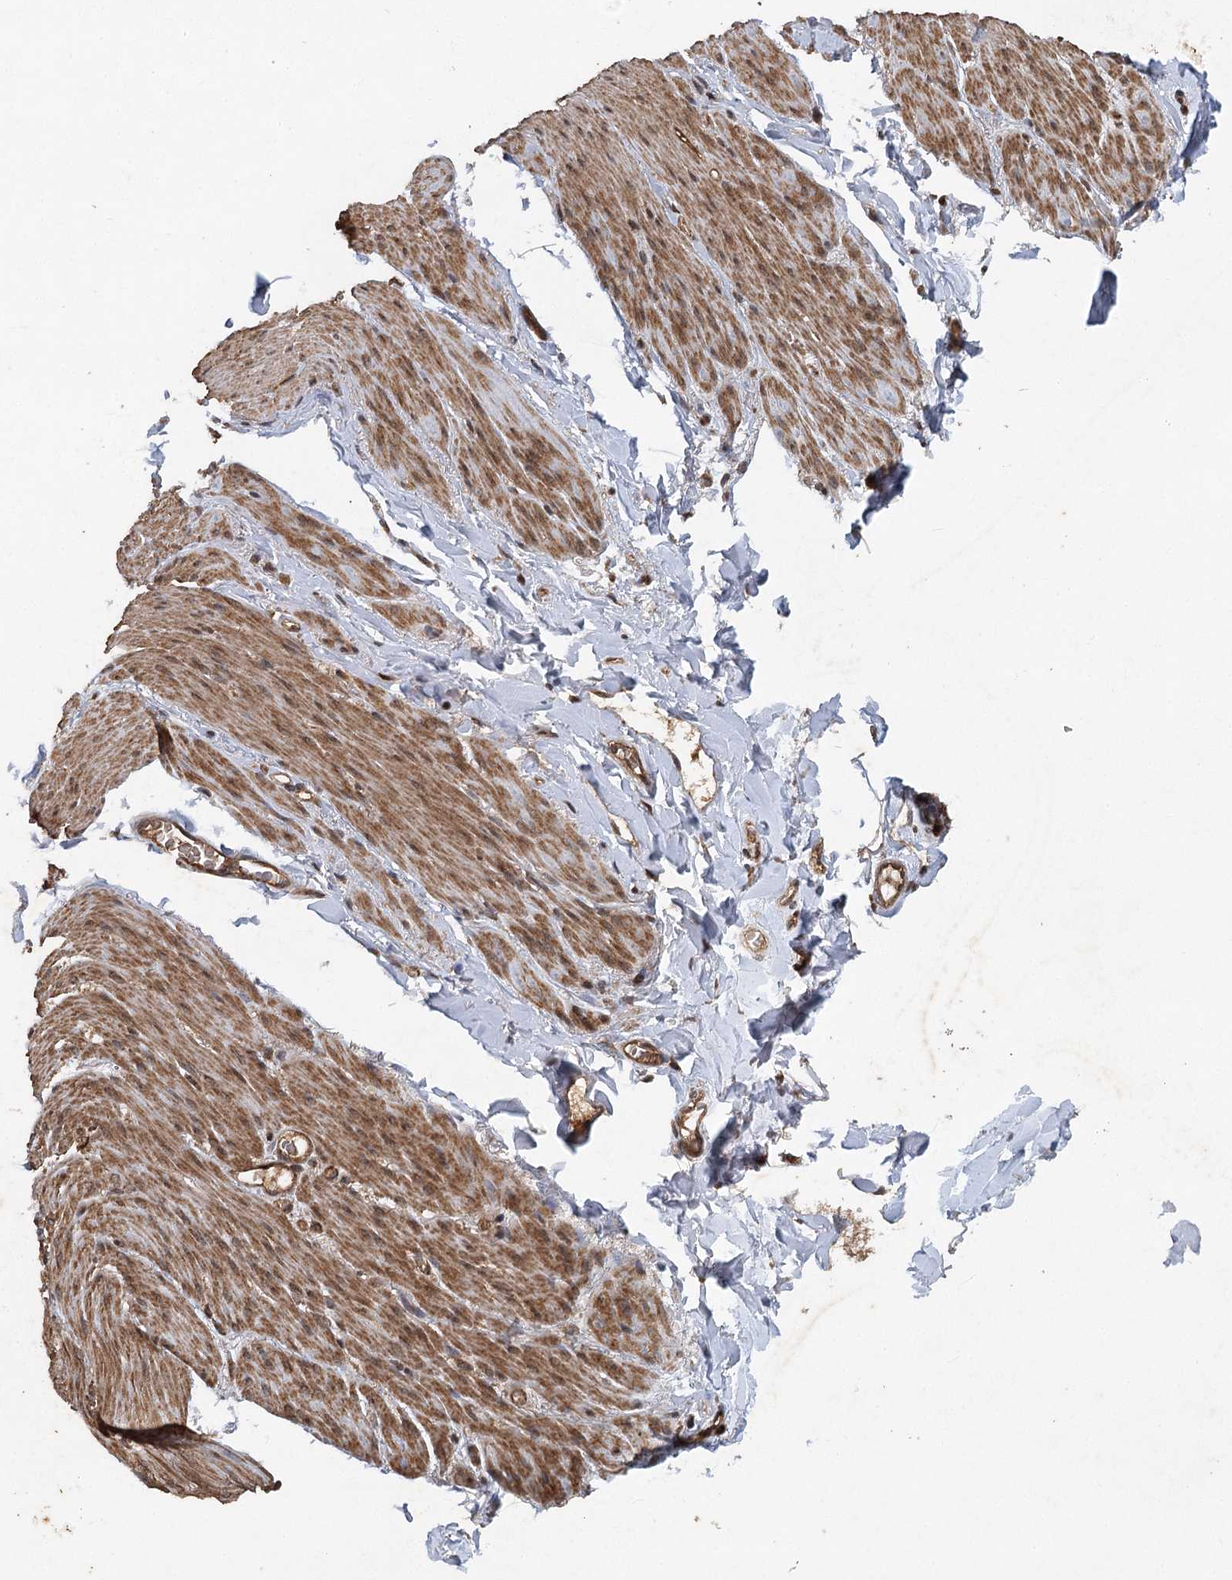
{"staining": {"intensity": "negative", "quantity": "none", "location": "none"}, "tissue": "adipose tissue", "cell_type": "Adipocytes", "image_type": "normal", "snomed": [{"axis": "morphology", "description": "Normal tissue, NOS"}, {"axis": "topography", "description": "Colon"}, {"axis": "topography", "description": "Peripheral nerve tissue"}], "caption": "Adipocytes show no significant protein positivity in unremarkable adipose tissue. (DAB IHC visualized using brightfield microscopy, high magnification).", "gene": "INSIG2", "patient": {"sex": "female", "age": 61}}